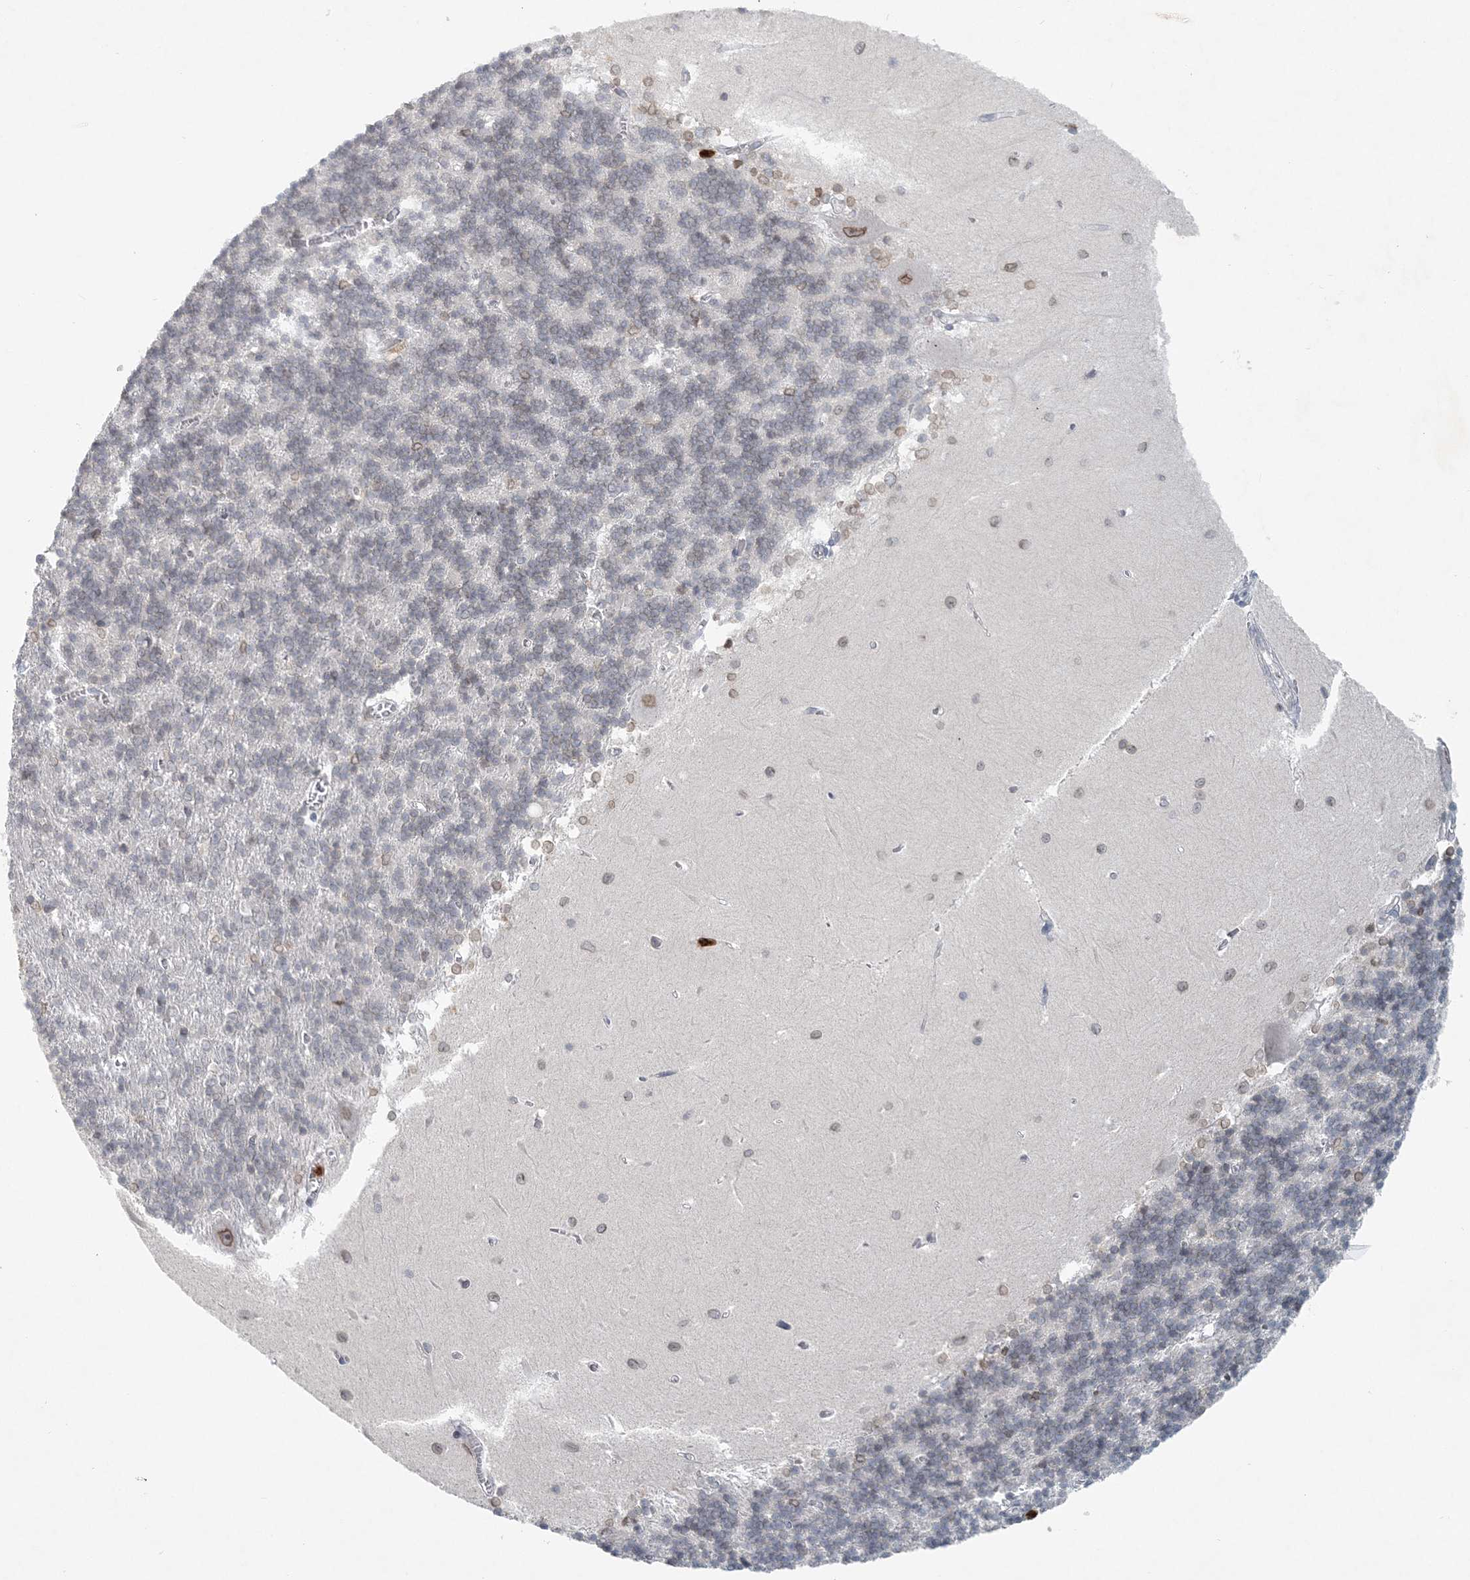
{"staining": {"intensity": "weak", "quantity": "<25%", "location": "cytoplasmic/membranous,nuclear"}, "tissue": "cerebellum", "cell_type": "Cells in granular layer", "image_type": "normal", "snomed": [{"axis": "morphology", "description": "Normal tissue, NOS"}, {"axis": "topography", "description": "Cerebellum"}], "caption": "Cells in granular layer show no significant expression in benign cerebellum. (DAB (3,3'-diaminobenzidine) immunohistochemistry (IHC) with hematoxylin counter stain).", "gene": "NUP54", "patient": {"sex": "male", "age": 37}}